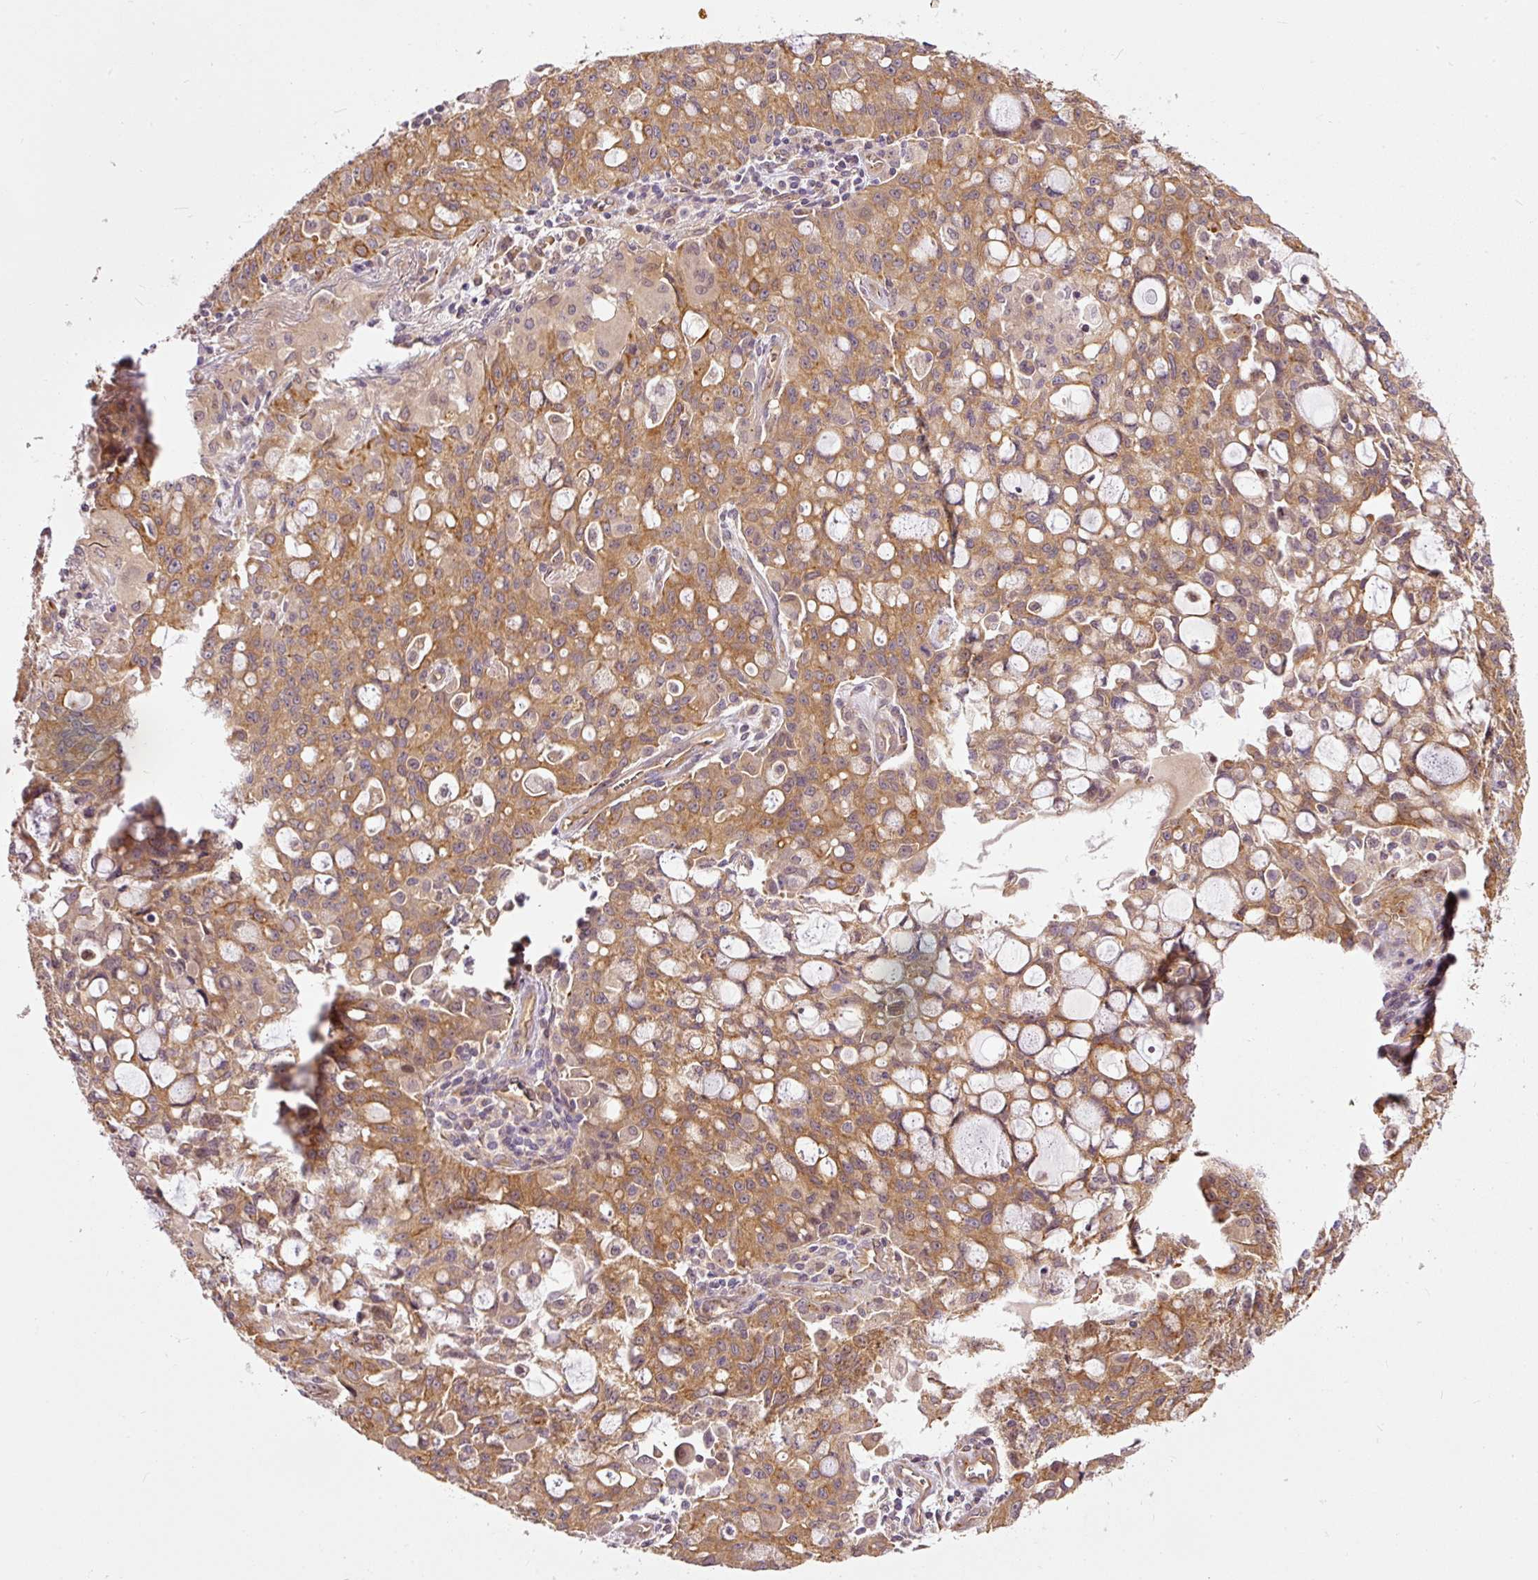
{"staining": {"intensity": "moderate", "quantity": ">75%", "location": "cytoplasmic/membranous"}, "tissue": "lung cancer", "cell_type": "Tumor cells", "image_type": "cancer", "snomed": [{"axis": "morphology", "description": "Adenocarcinoma, NOS"}, {"axis": "topography", "description": "Lung"}], "caption": "IHC photomicrograph of adenocarcinoma (lung) stained for a protein (brown), which demonstrates medium levels of moderate cytoplasmic/membranous positivity in about >75% of tumor cells.", "gene": "MIF4GD", "patient": {"sex": "female", "age": 44}}